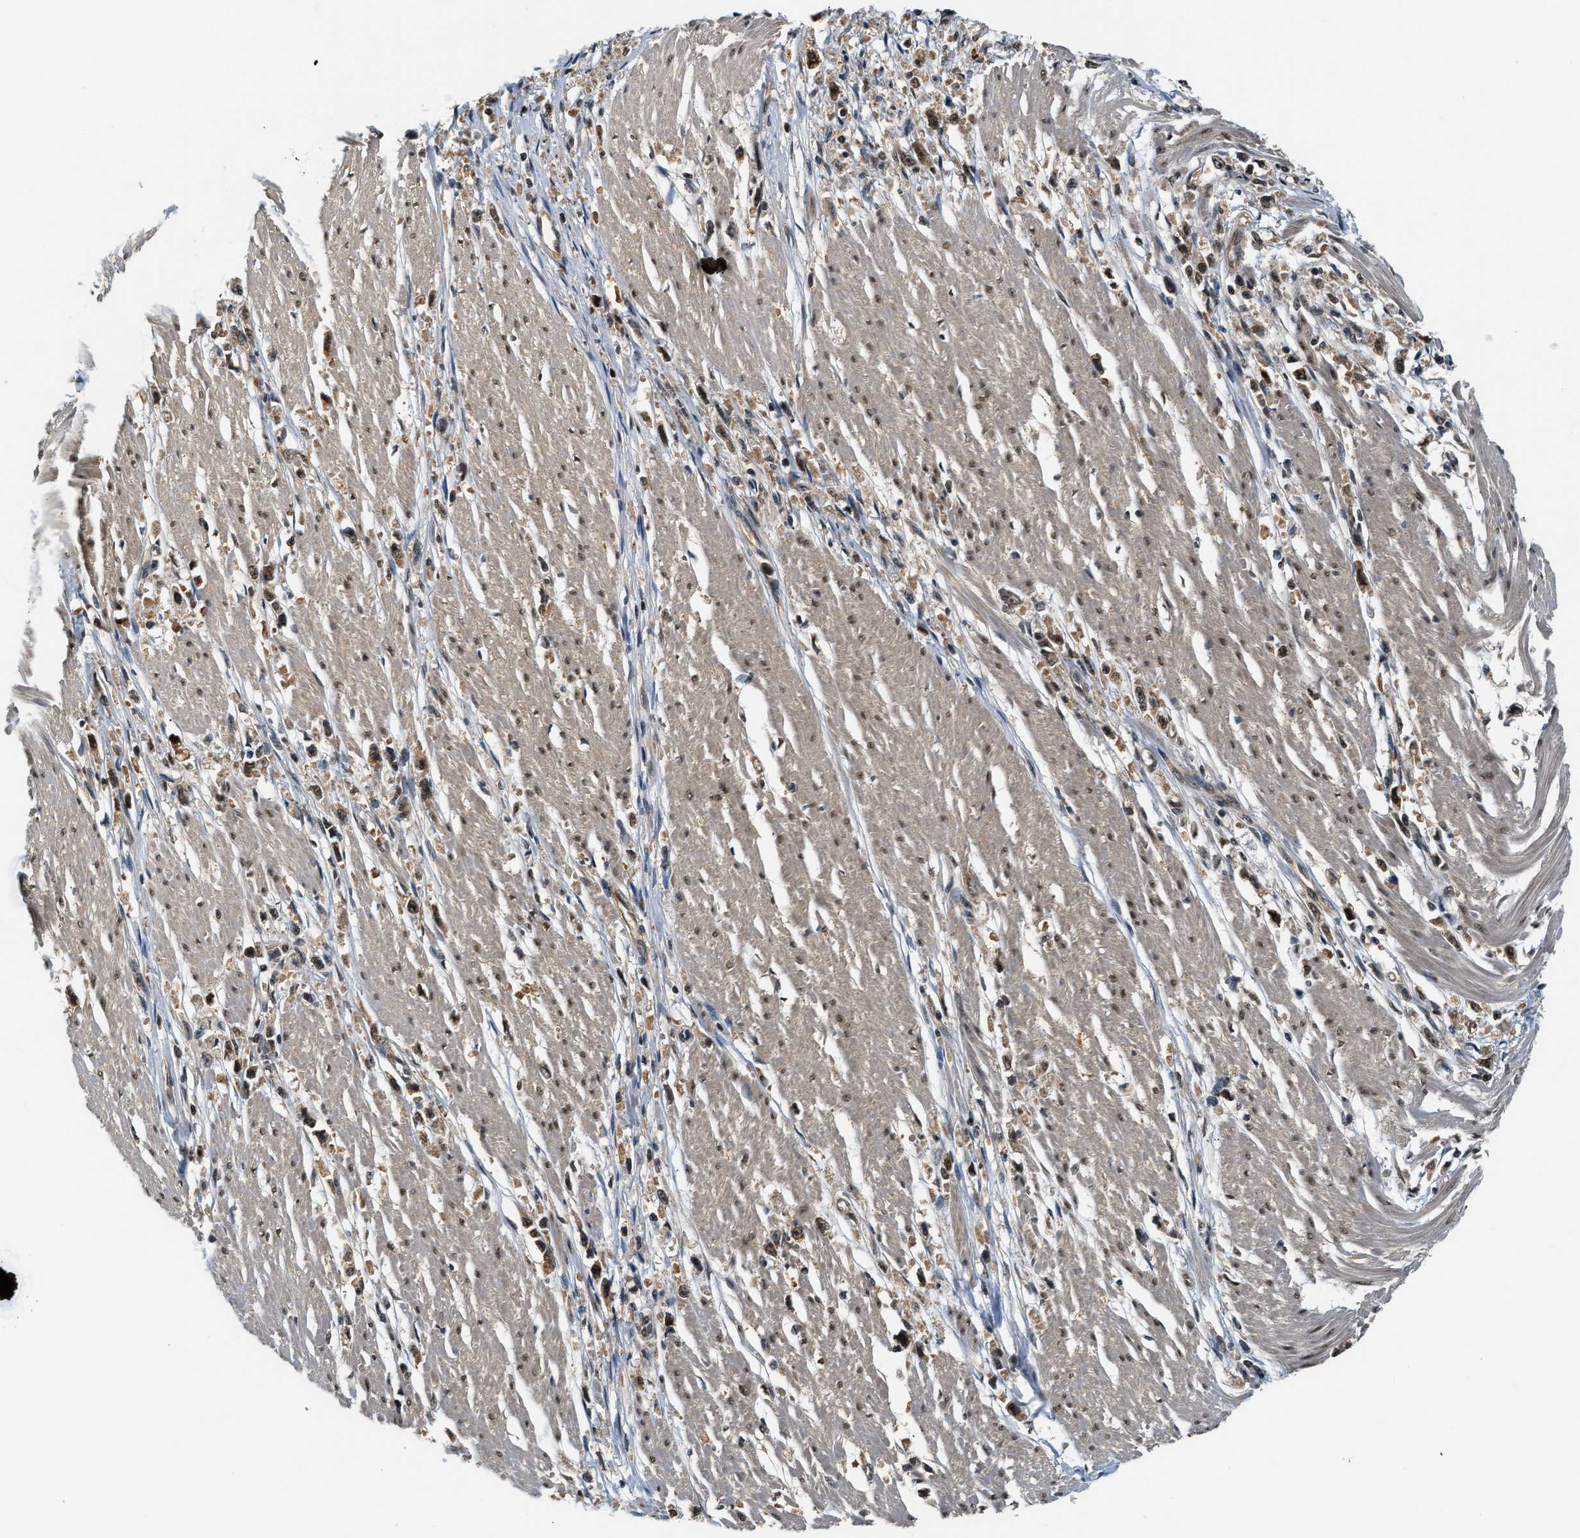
{"staining": {"intensity": "strong", "quantity": ">75%", "location": "cytoplasmic/membranous,nuclear"}, "tissue": "stomach cancer", "cell_type": "Tumor cells", "image_type": "cancer", "snomed": [{"axis": "morphology", "description": "Adenocarcinoma, NOS"}, {"axis": "topography", "description": "Stomach"}], "caption": "The immunohistochemical stain labels strong cytoplasmic/membranous and nuclear staining in tumor cells of stomach cancer (adenocarcinoma) tissue.", "gene": "PSMD3", "patient": {"sex": "female", "age": 59}}